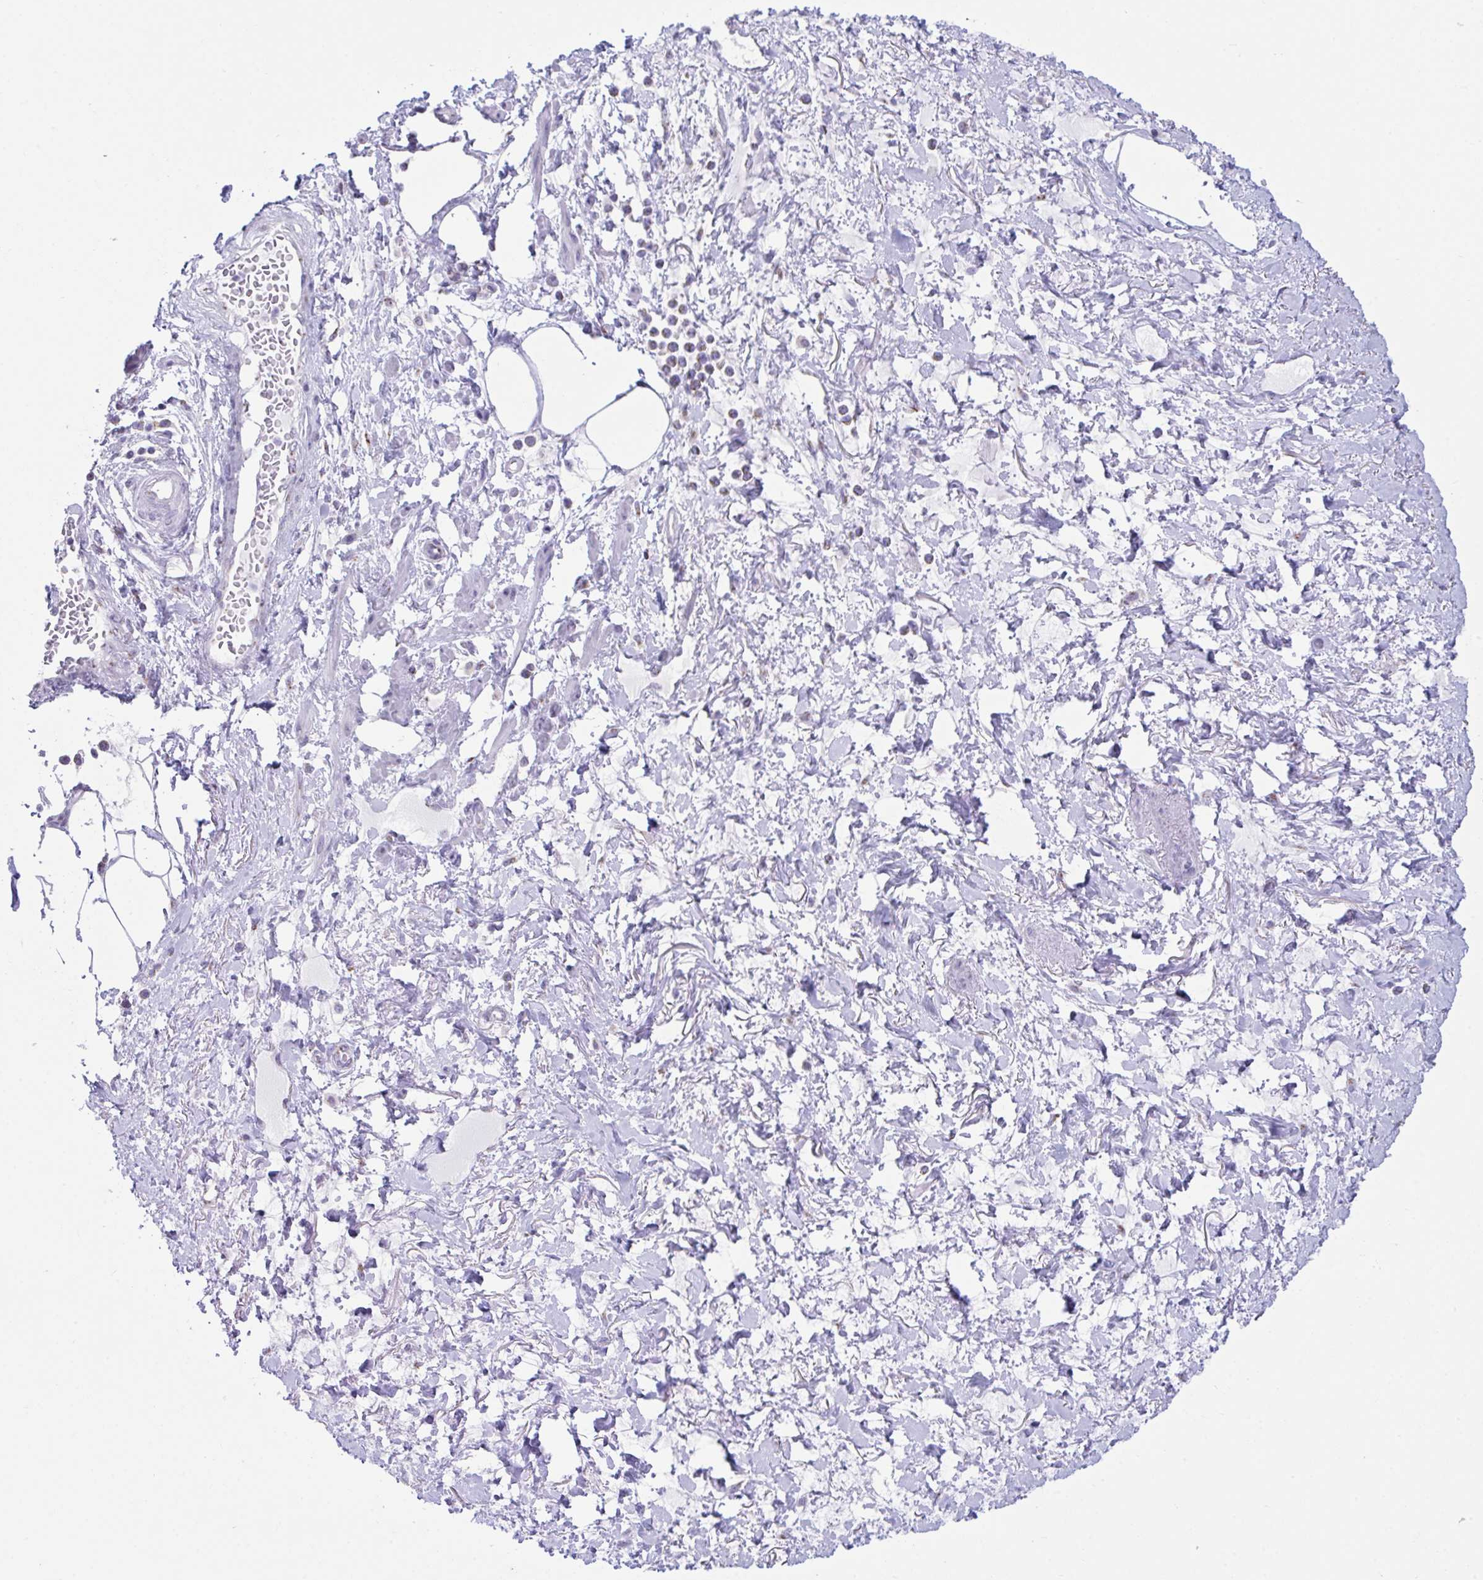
{"staining": {"intensity": "negative", "quantity": "none", "location": "none"}, "tissue": "adipose tissue", "cell_type": "Adipocytes", "image_type": "normal", "snomed": [{"axis": "morphology", "description": "Normal tissue, NOS"}, {"axis": "topography", "description": "Vagina"}, {"axis": "topography", "description": "Peripheral nerve tissue"}], "caption": "Human adipose tissue stained for a protein using immunohistochemistry (IHC) exhibits no expression in adipocytes.", "gene": "SCLY", "patient": {"sex": "female", "age": 71}}